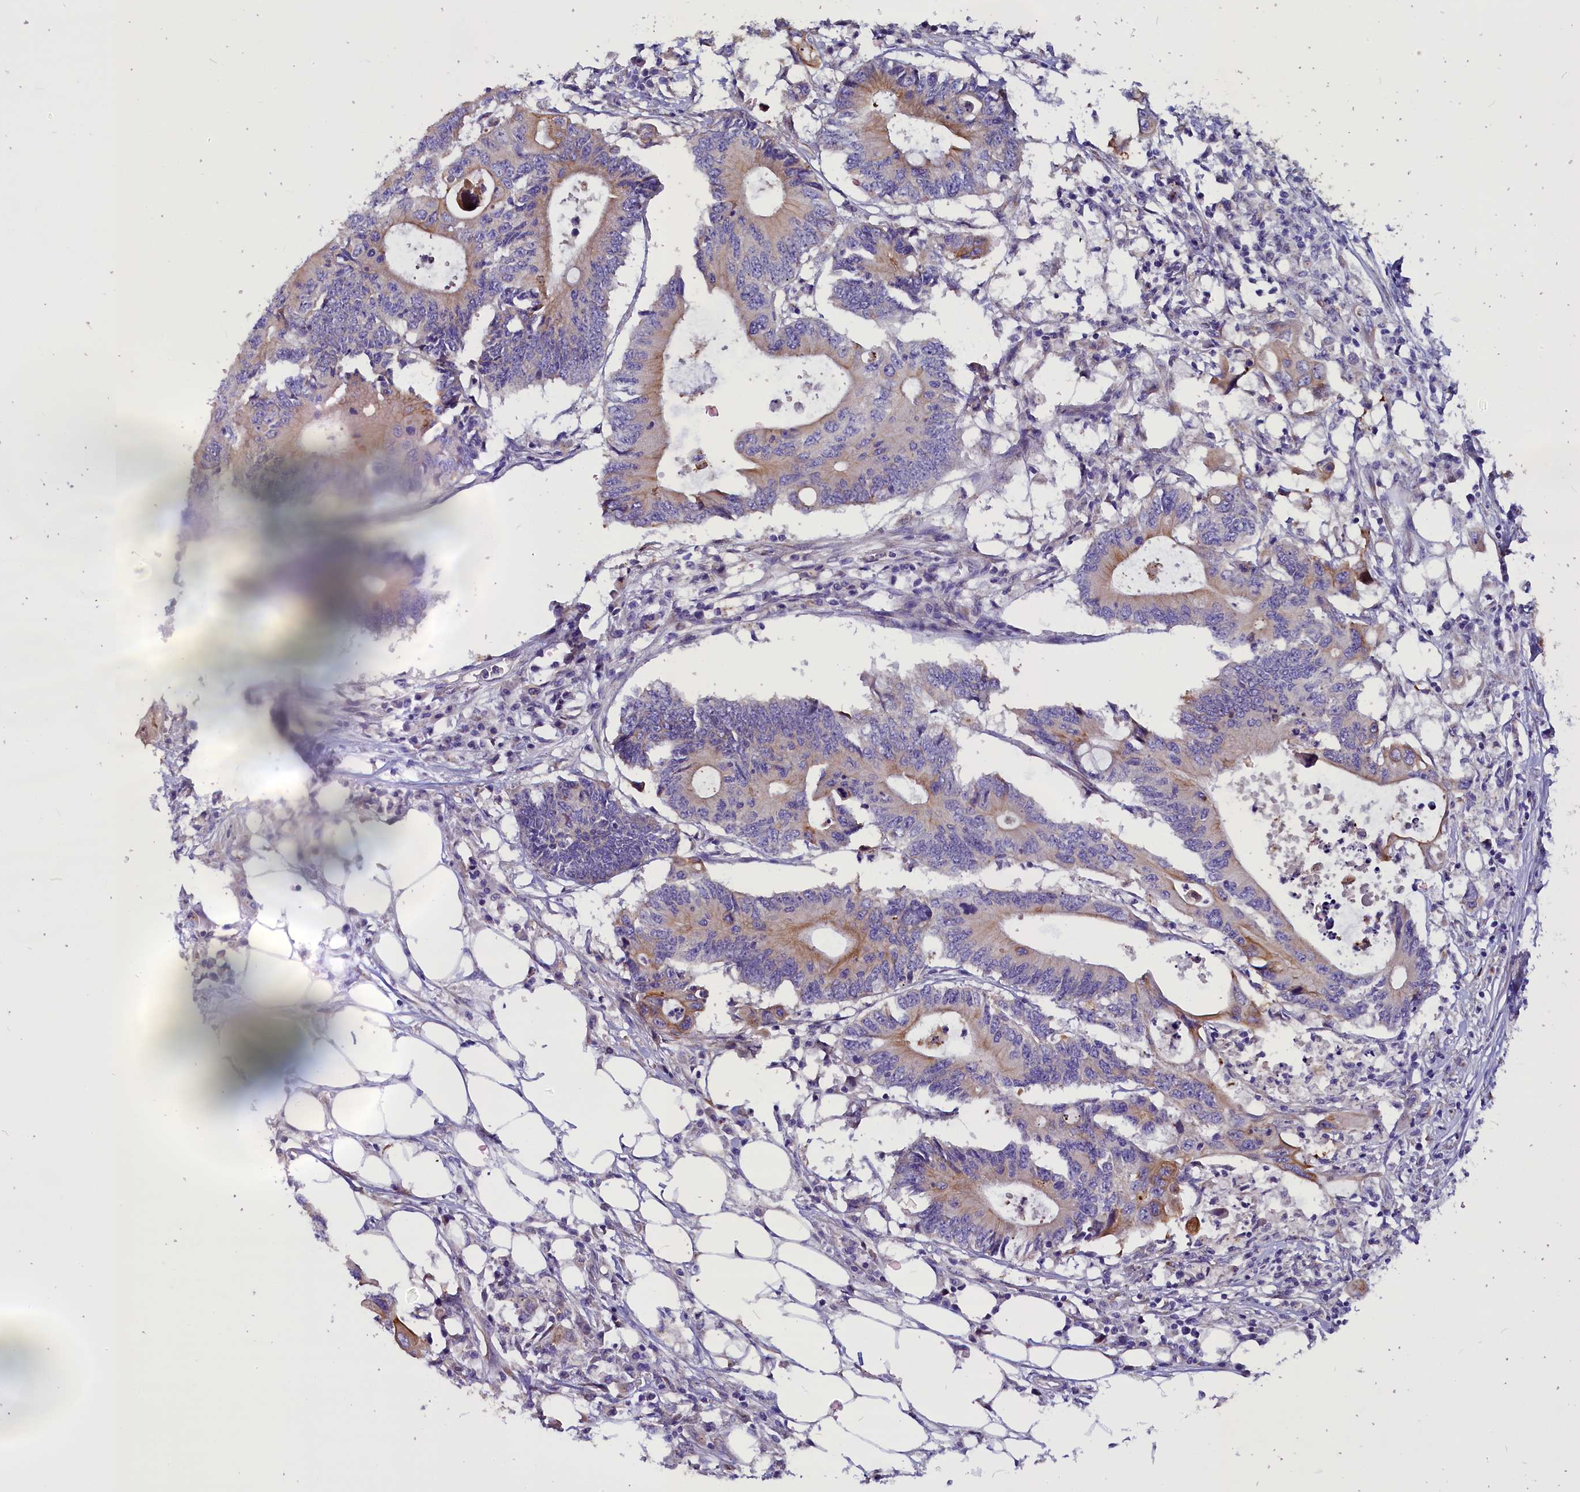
{"staining": {"intensity": "moderate", "quantity": "<25%", "location": "cytoplasmic/membranous"}, "tissue": "colorectal cancer", "cell_type": "Tumor cells", "image_type": "cancer", "snomed": [{"axis": "morphology", "description": "Adenocarcinoma, NOS"}, {"axis": "topography", "description": "Colon"}], "caption": "DAB immunohistochemical staining of colorectal adenocarcinoma reveals moderate cytoplasmic/membranous protein positivity in approximately <25% of tumor cells. The staining was performed using DAB (3,3'-diaminobenzidine) to visualize the protein expression in brown, while the nuclei were stained in blue with hematoxylin (Magnification: 20x).", "gene": "CEP170", "patient": {"sex": "male", "age": 71}}